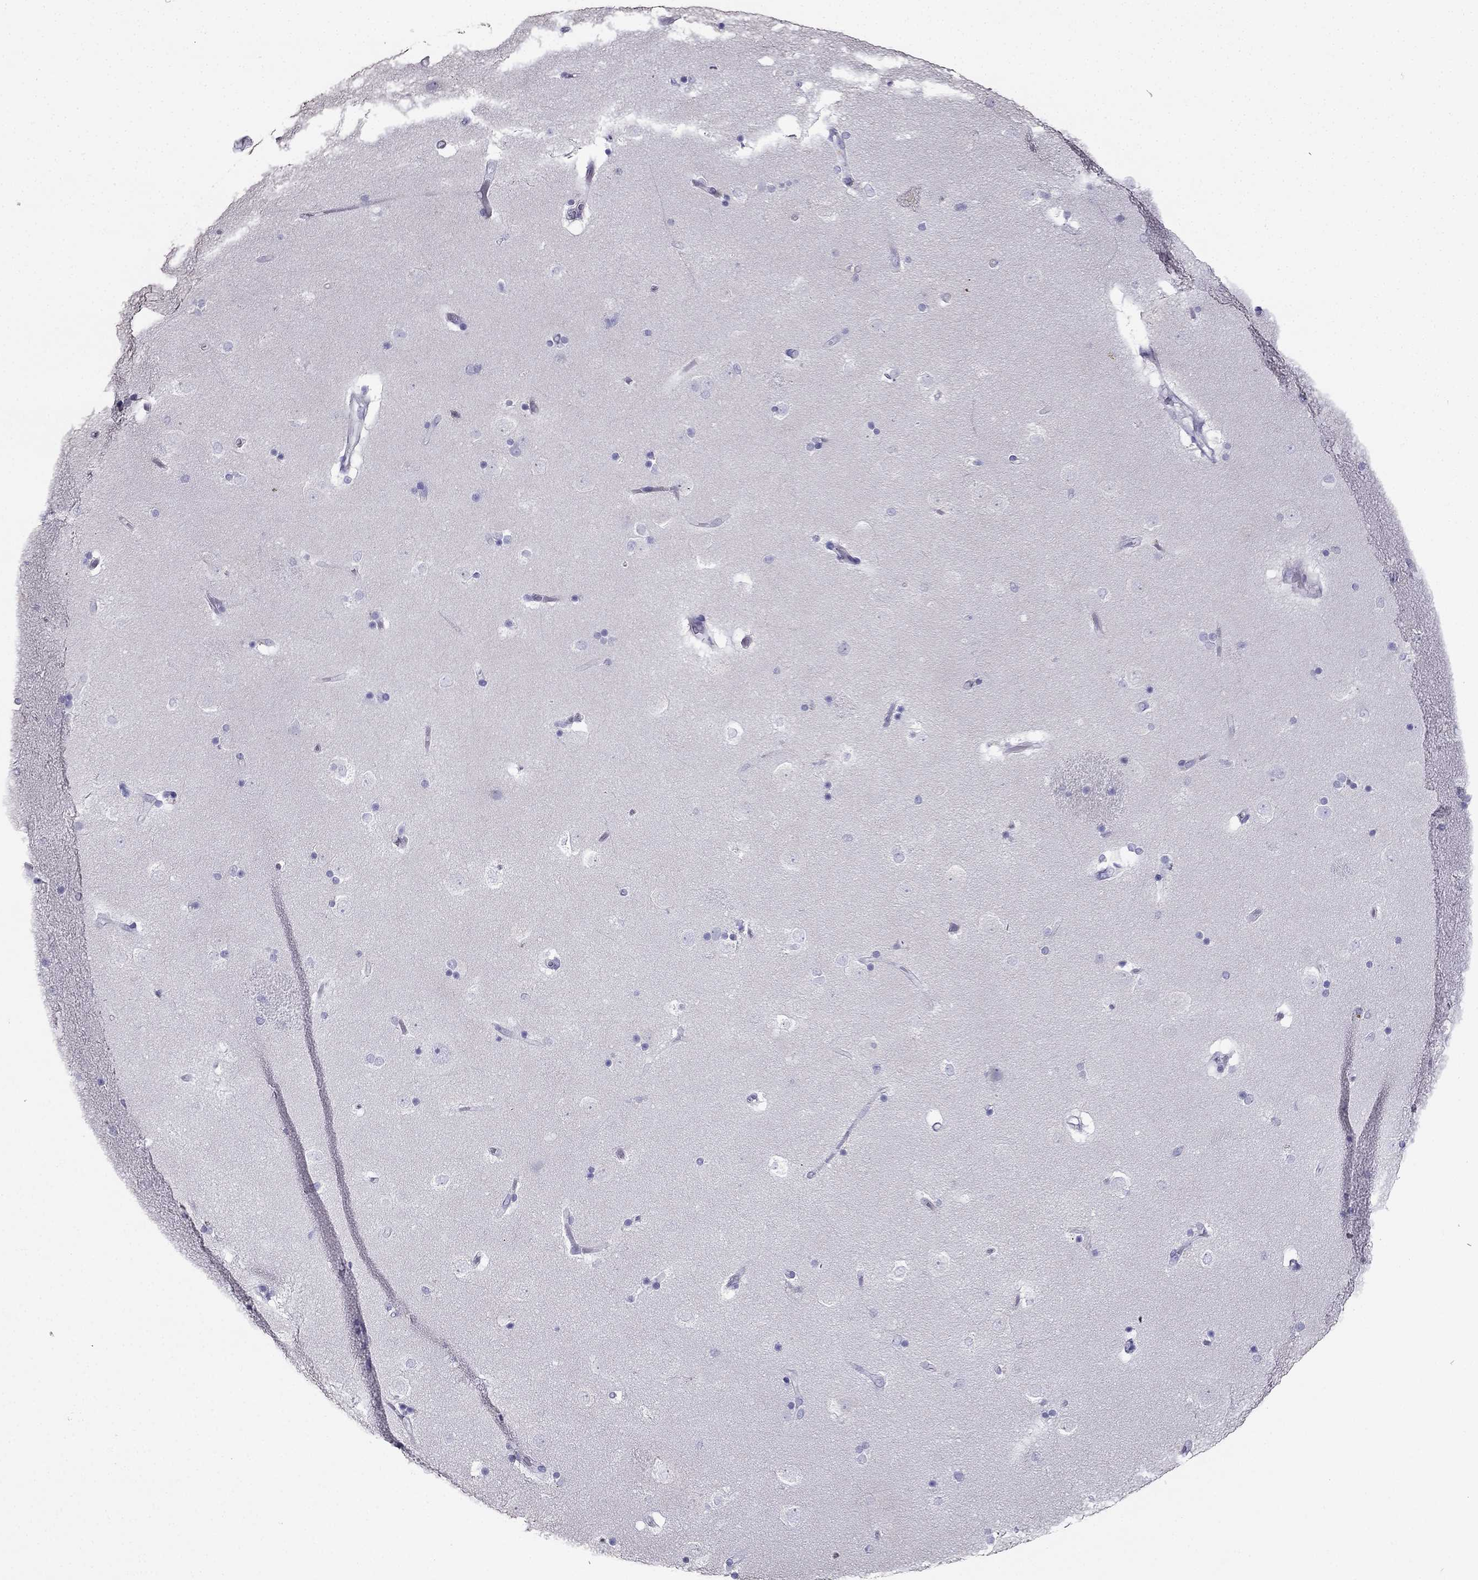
{"staining": {"intensity": "negative", "quantity": "none", "location": "none"}, "tissue": "caudate", "cell_type": "Glial cells", "image_type": "normal", "snomed": [{"axis": "morphology", "description": "Normal tissue, NOS"}, {"axis": "topography", "description": "Lateral ventricle wall"}], "caption": "This is an IHC photomicrograph of benign caudate. There is no positivity in glial cells.", "gene": "PTH", "patient": {"sex": "male", "age": 51}}